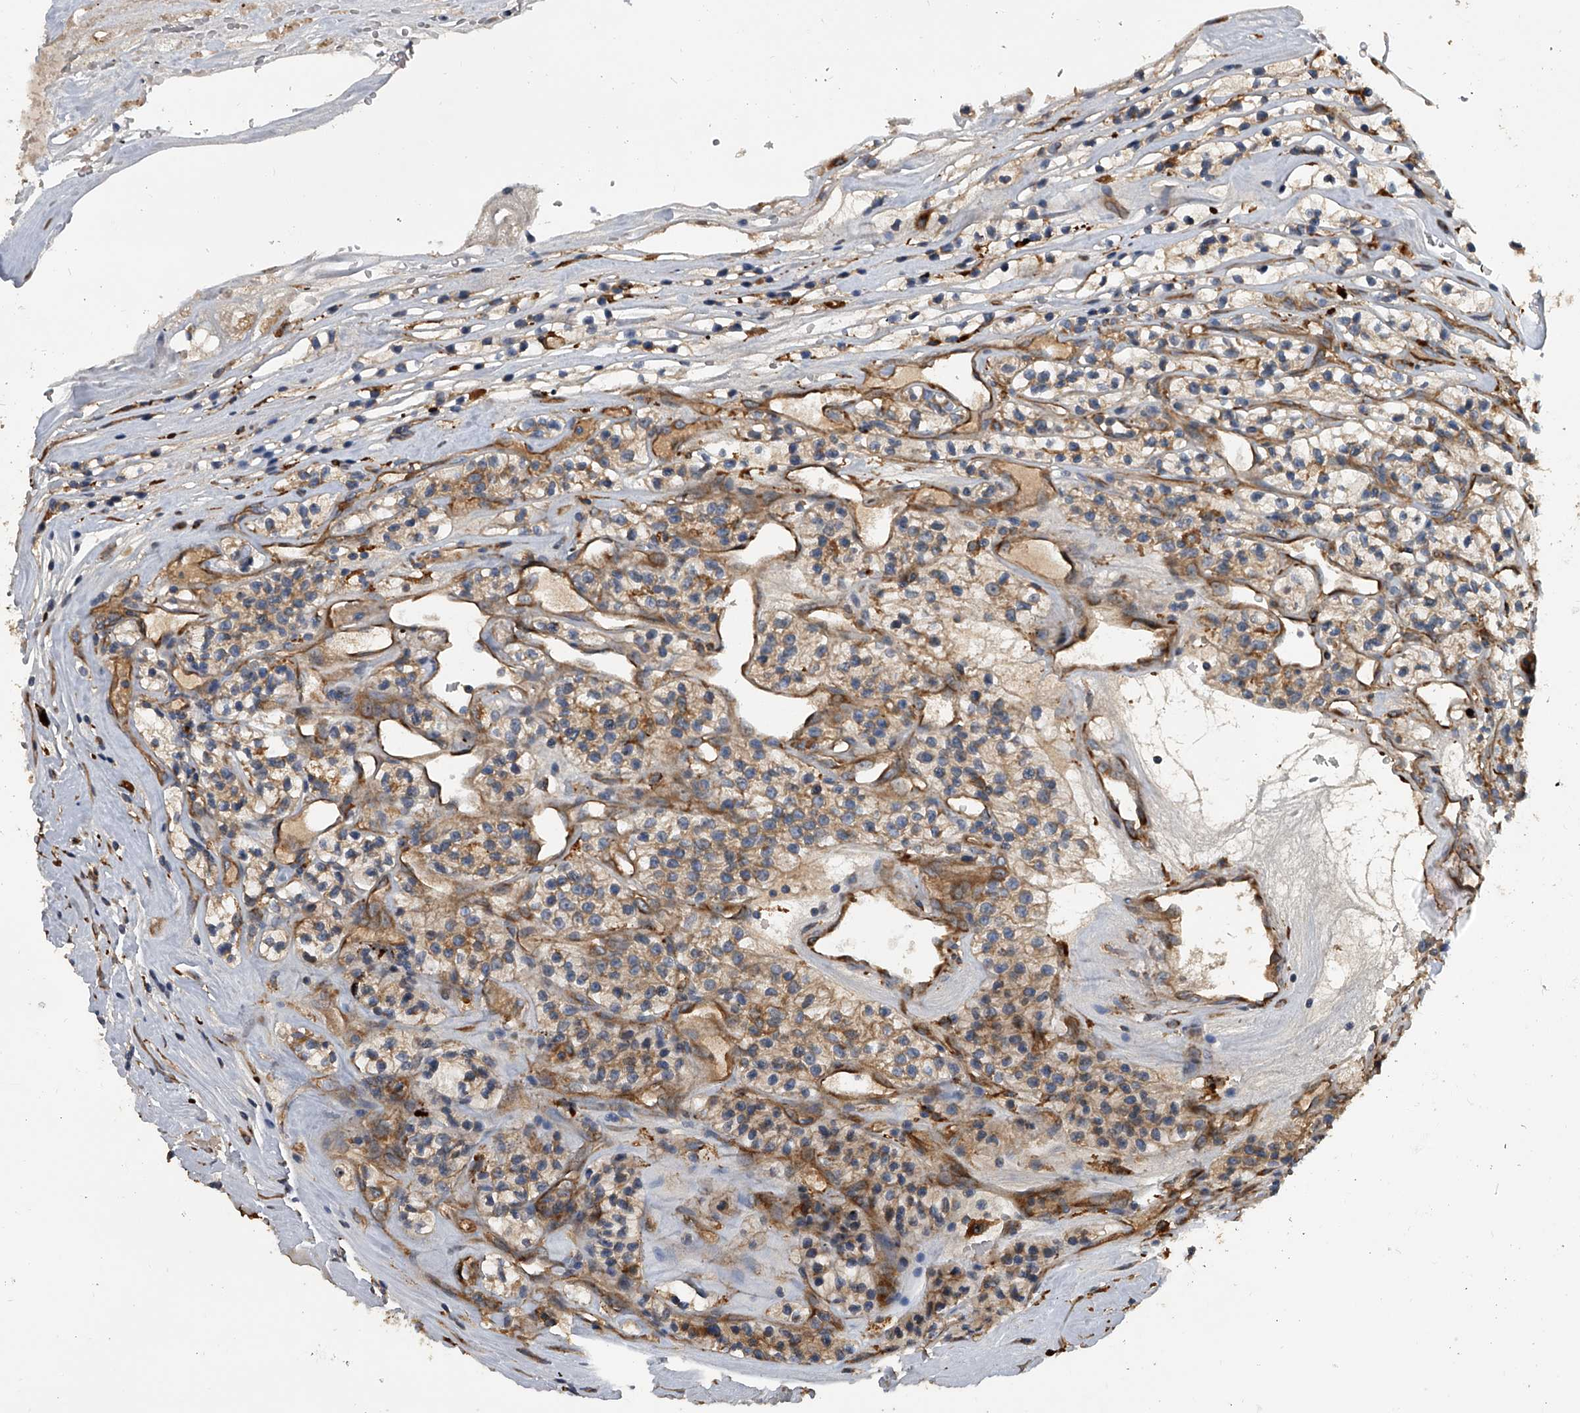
{"staining": {"intensity": "weak", "quantity": "25%-75%", "location": "cytoplasmic/membranous"}, "tissue": "renal cancer", "cell_type": "Tumor cells", "image_type": "cancer", "snomed": [{"axis": "morphology", "description": "Adenocarcinoma, NOS"}, {"axis": "topography", "description": "Kidney"}], "caption": "Protein staining demonstrates weak cytoplasmic/membranous expression in about 25%-75% of tumor cells in renal adenocarcinoma.", "gene": "EXOC4", "patient": {"sex": "female", "age": 57}}